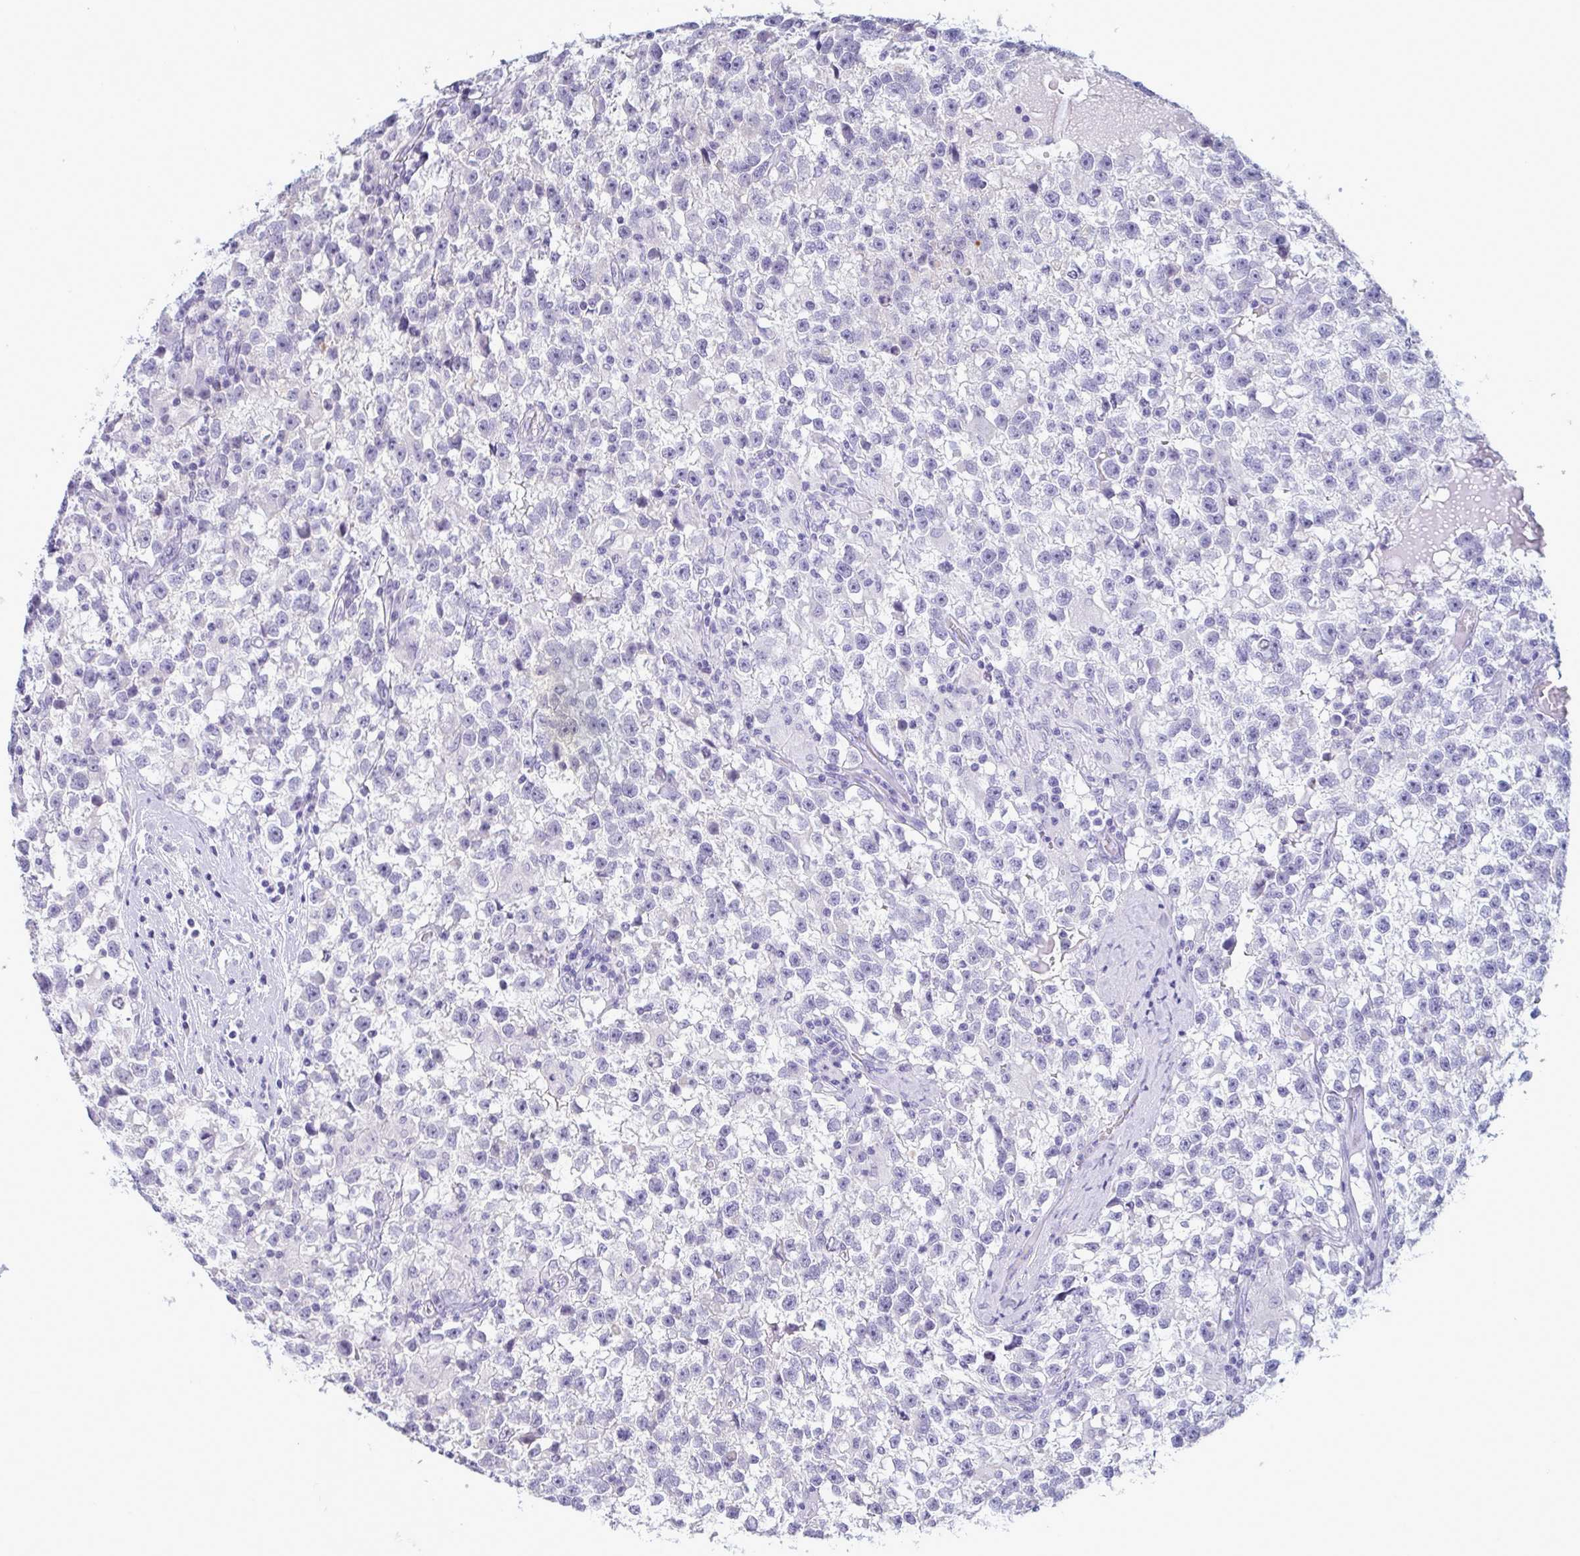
{"staining": {"intensity": "negative", "quantity": "none", "location": "none"}, "tissue": "testis cancer", "cell_type": "Tumor cells", "image_type": "cancer", "snomed": [{"axis": "morphology", "description": "Seminoma, NOS"}, {"axis": "topography", "description": "Testis"}], "caption": "Seminoma (testis) was stained to show a protein in brown. There is no significant expression in tumor cells. Nuclei are stained in blue.", "gene": "TENT5D", "patient": {"sex": "male", "age": 31}}